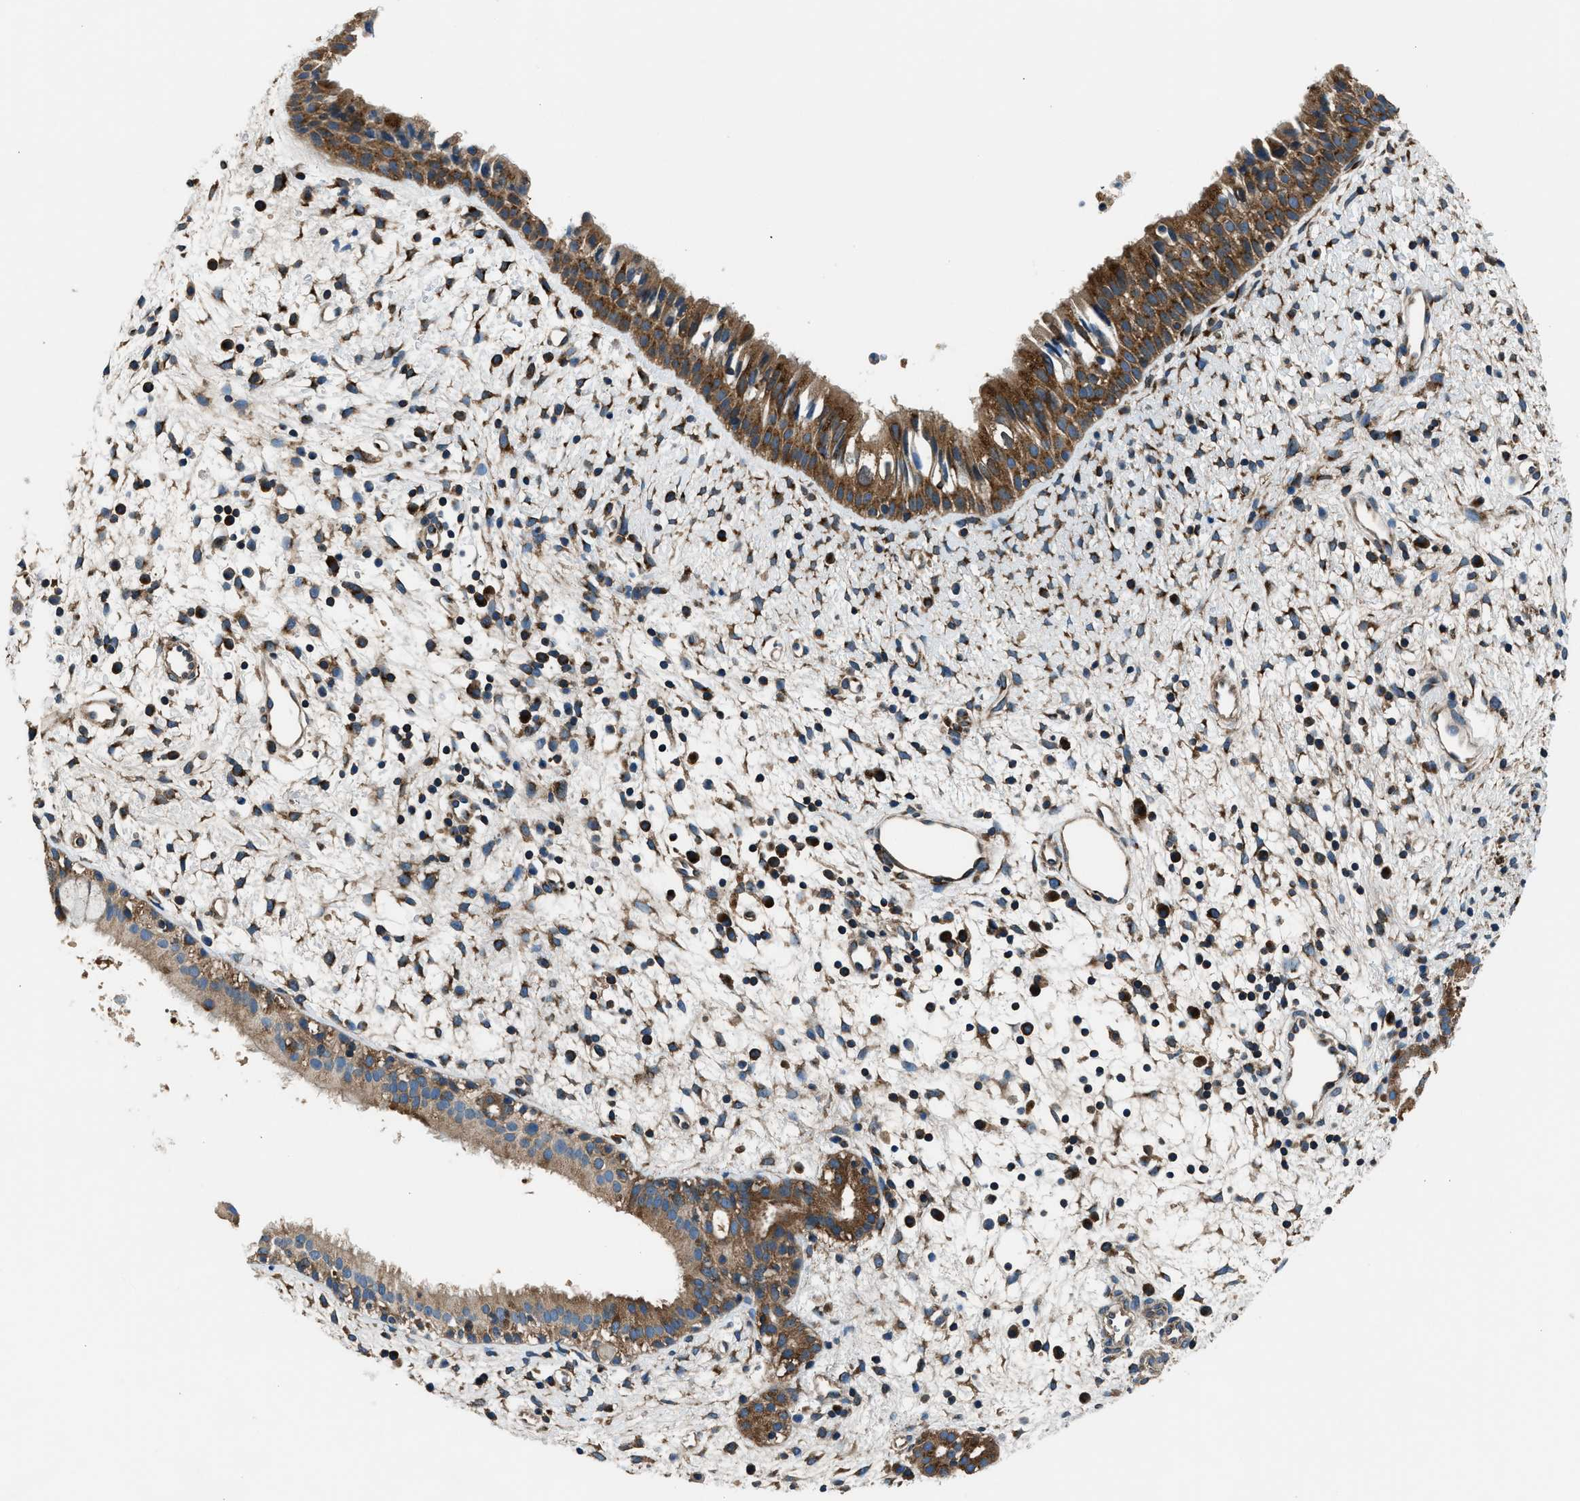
{"staining": {"intensity": "moderate", "quantity": ">75%", "location": "cytoplasmic/membranous"}, "tissue": "nasopharynx", "cell_type": "Respiratory epithelial cells", "image_type": "normal", "snomed": [{"axis": "morphology", "description": "Normal tissue, NOS"}, {"axis": "topography", "description": "Nasopharynx"}], "caption": "Immunohistochemistry (IHC) histopathology image of normal nasopharynx: human nasopharynx stained using immunohistochemistry (IHC) exhibits medium levels of moderate protein expression localized specifically in the cytoplasmic/membranous of respiratory epithelial cells, appearing as a cytoplasmic/membranous brown color.", "gene": "ARFGAP2", "patient": {"sex": "male", "age": 22}}